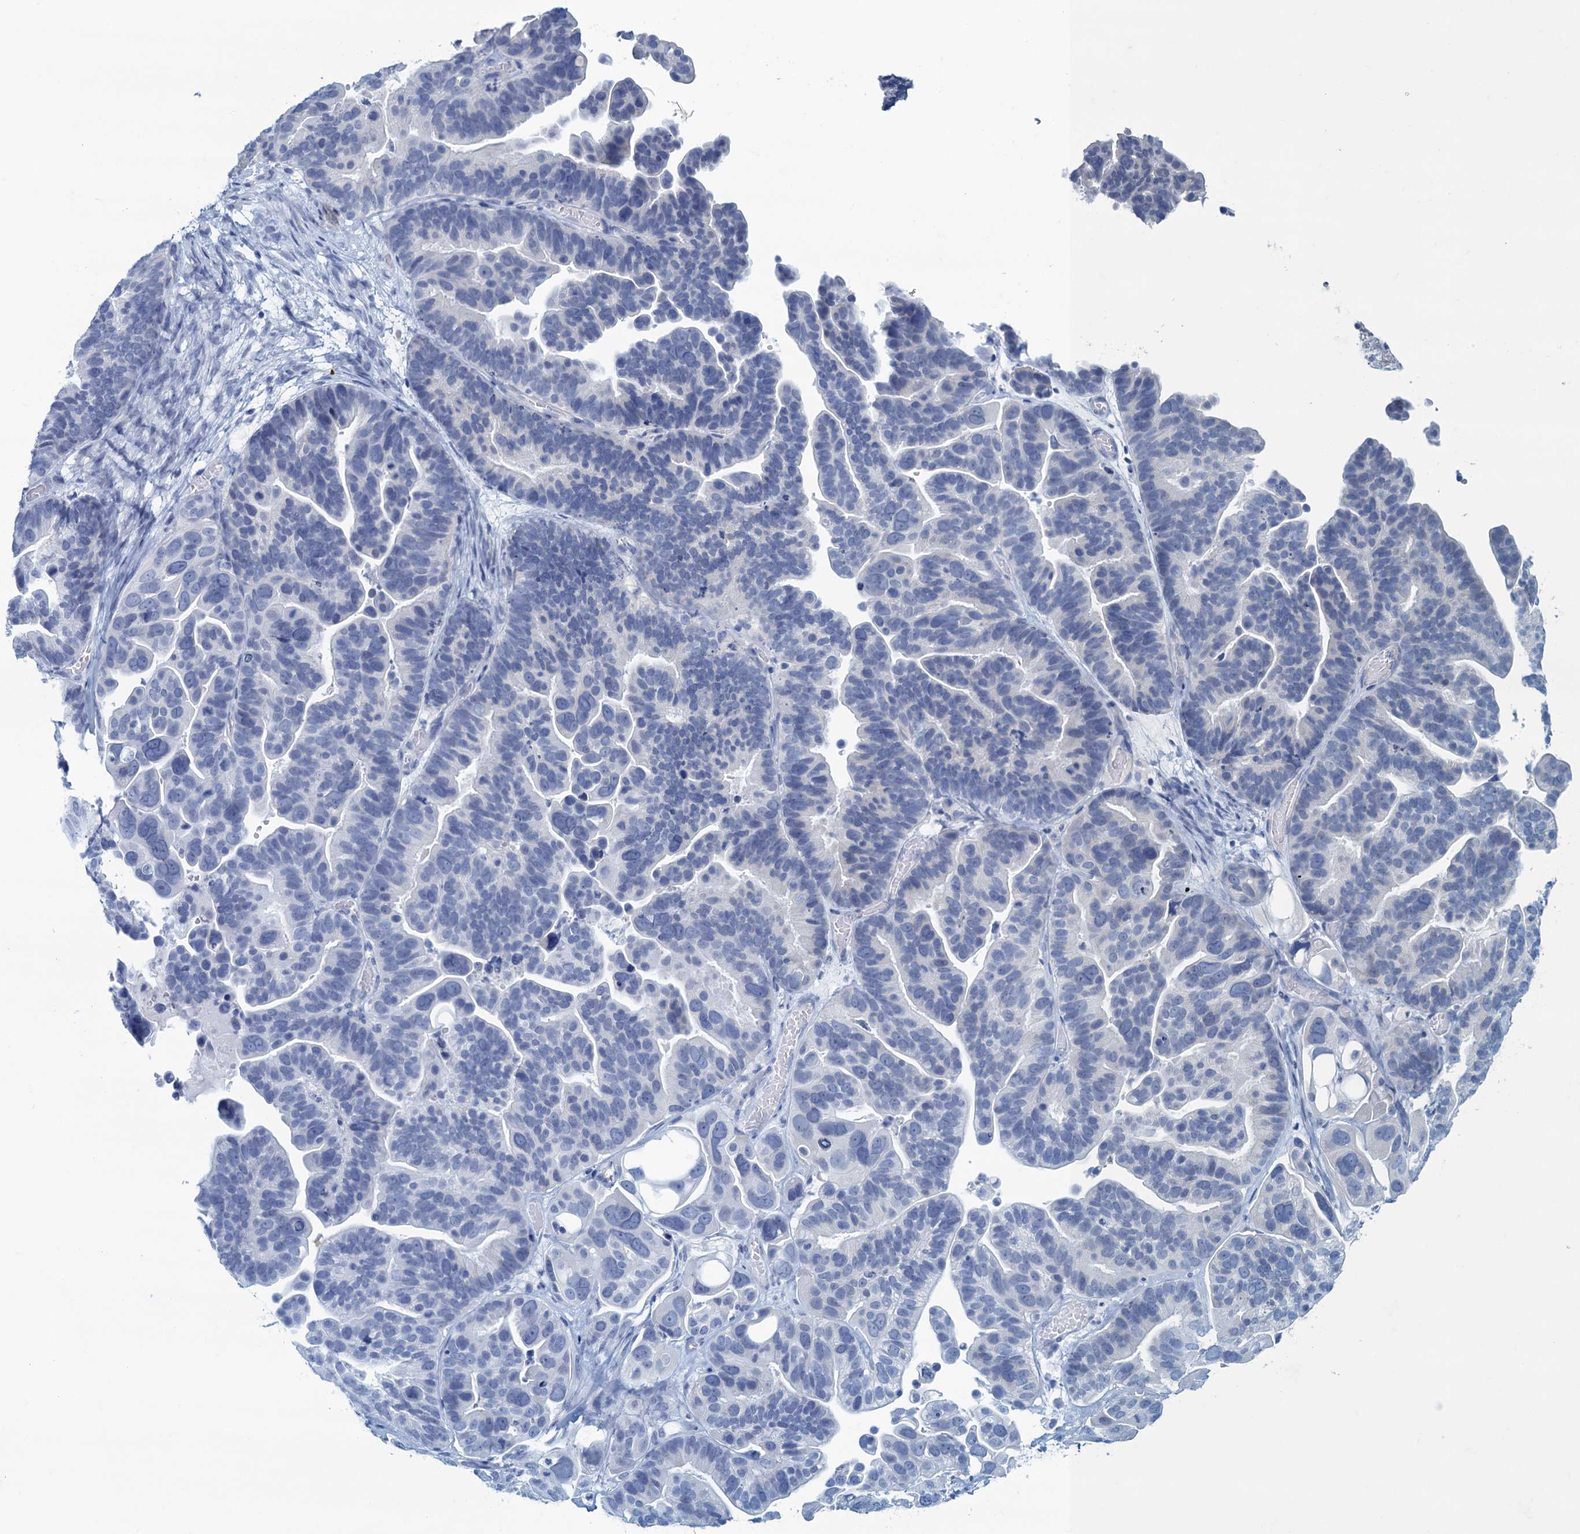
{"staining": {"intensity": "negative", "quantity": "none", "location": "none"}, "tissue": "ovarian cancer", "cell_type": "Tumor cells", "image_type": "cancer", "snomed": [{"axis": "morphology", "description": "Cystadenocarcinoma, serous, NOS"}, {"axis": "topography", "description": "Ovary"}], "caption": "Tumor cells are negative for protein expression in human ovarian serous cystadenocarcinoma.", "gene": "MAP1LC3A", "patient": {"sex": "female", "age": 56}}